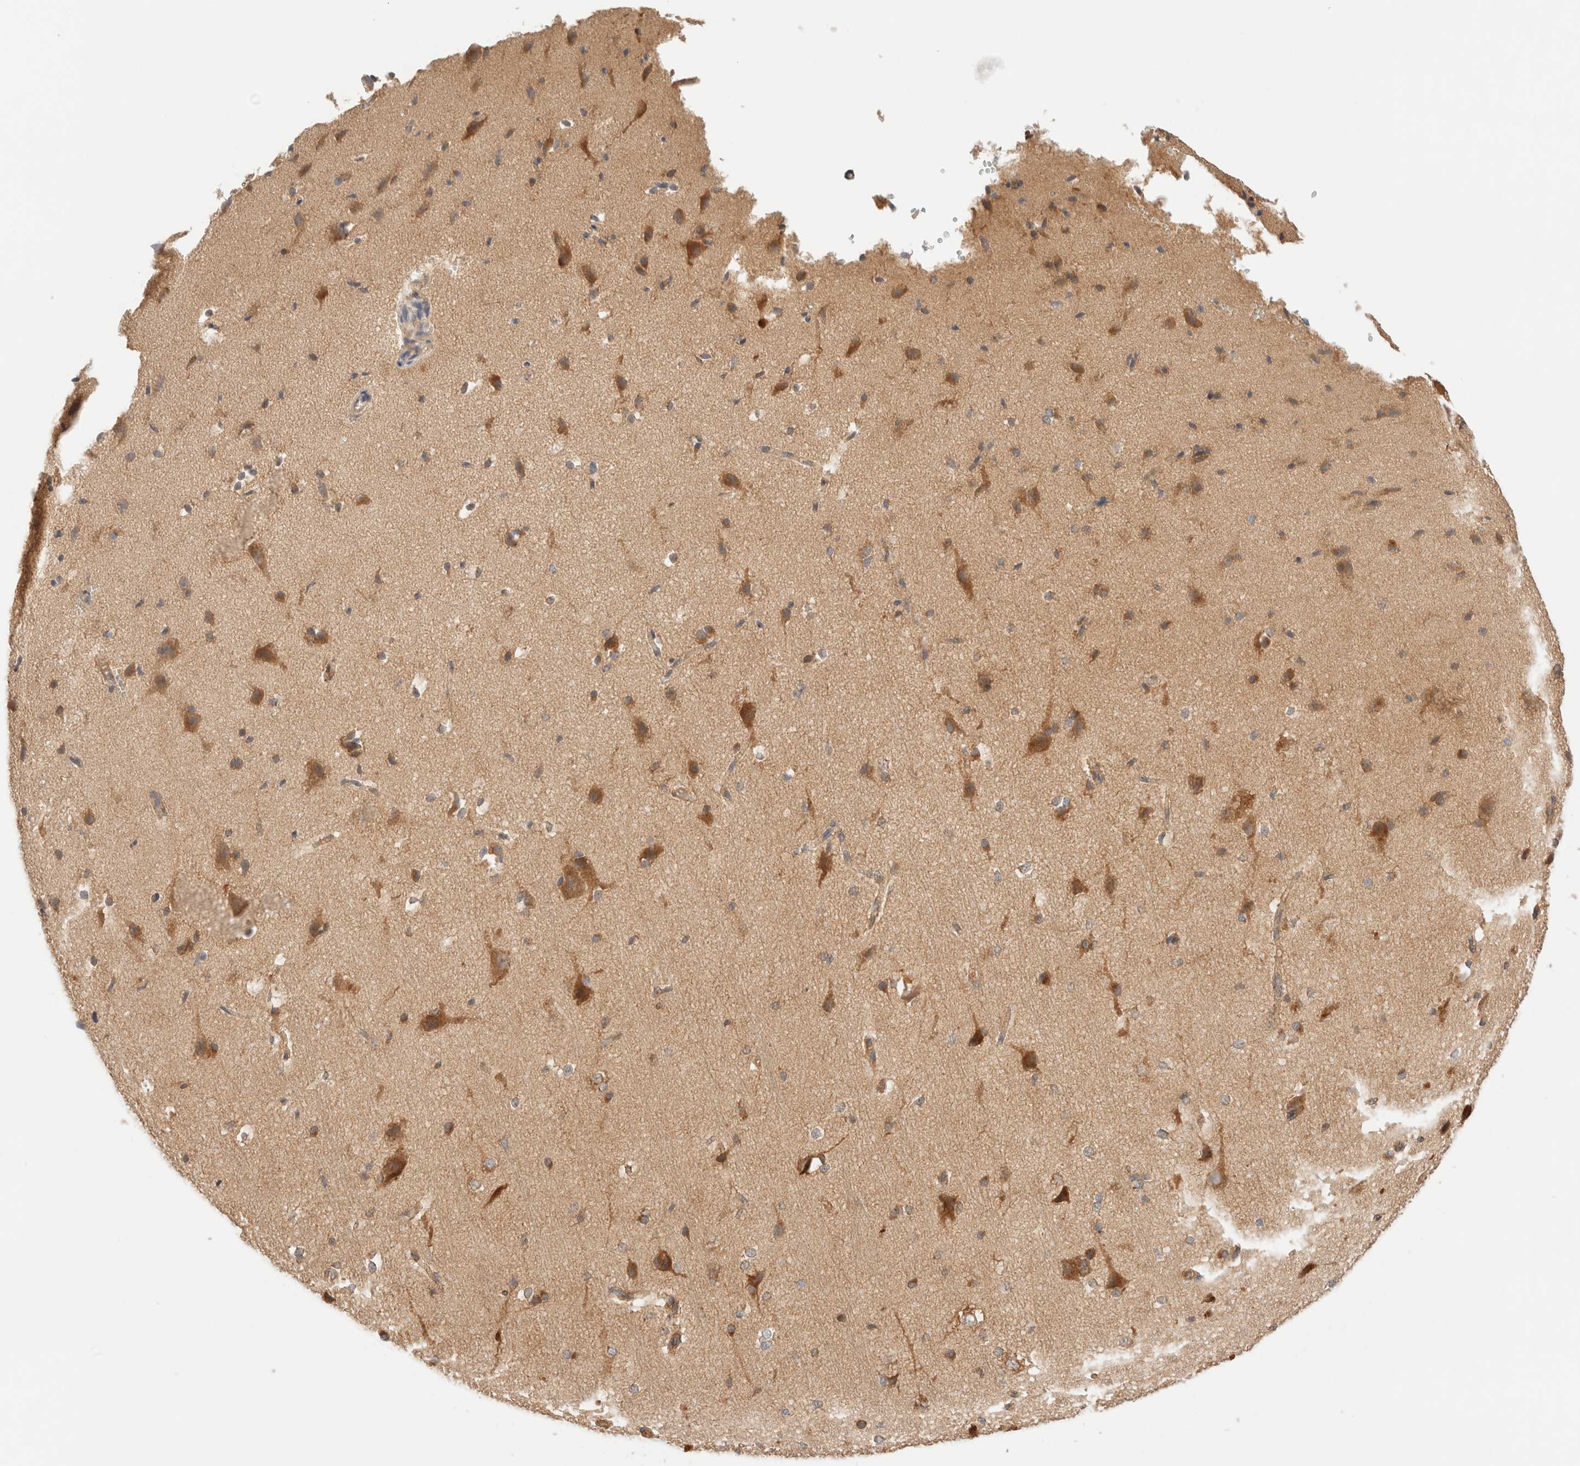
{"staining": {"intensity": "negative", "quantity": "none", "location": "none"}, "tissue": "cerebral cortex", "cell_type": "Endothelial cells", "image_type": "normal", "snomed": [{"axis": "morphology", "description": "Normal tissue, NOS"}, {"axis": "morphology", "description": "Developmental malformation"}, {"axis": "topography", "description": "Cerebral cortex"}], "caption": "Immunohistochemical staining of benign cerebral cortex shows no significant positivity in endothelial cells. (IHC, brightfield microscopy, high magnification).", "gene": "RABEP1", "patient": {"sex": "female", "age": 30}}